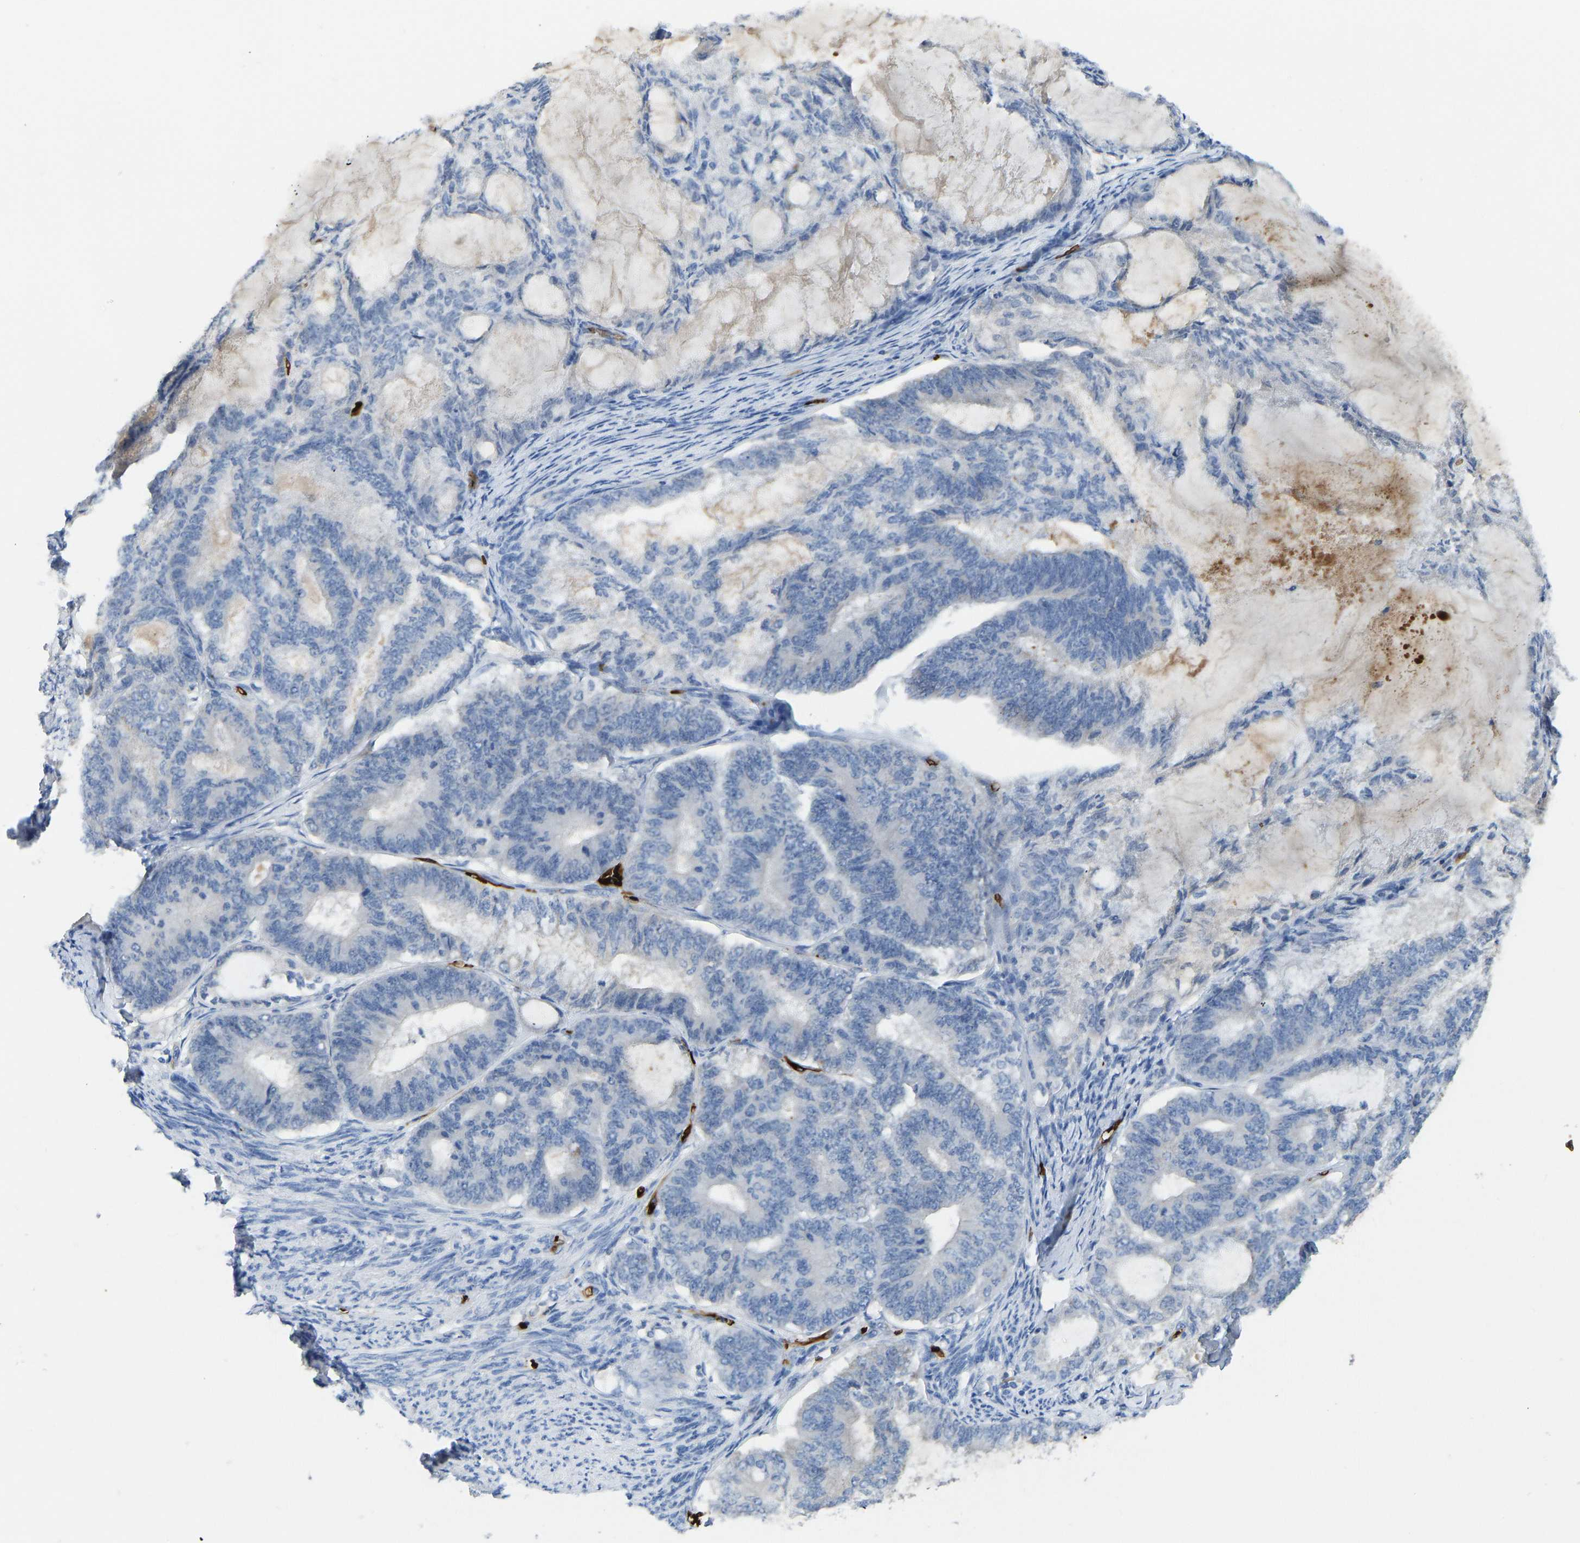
{"staining": {"intensity": "negative", "quantity": "none", "location": "none"}, "tissue": "endometrial cancer", "cell_type": "Tumor cells", "image_type": "cancer", "snomed": [{"axis": "morphology", "description": "Adenocarcinoma, NOS"}, {"axis": "topography", "description": "Endometrium"}], "caption": "This is an immunohistochemistry histopathology image of endometrial cancer. There is no staining in tumor cells.", "gene": "PIGS", "patient": {"sex": "female", "age": 86}}